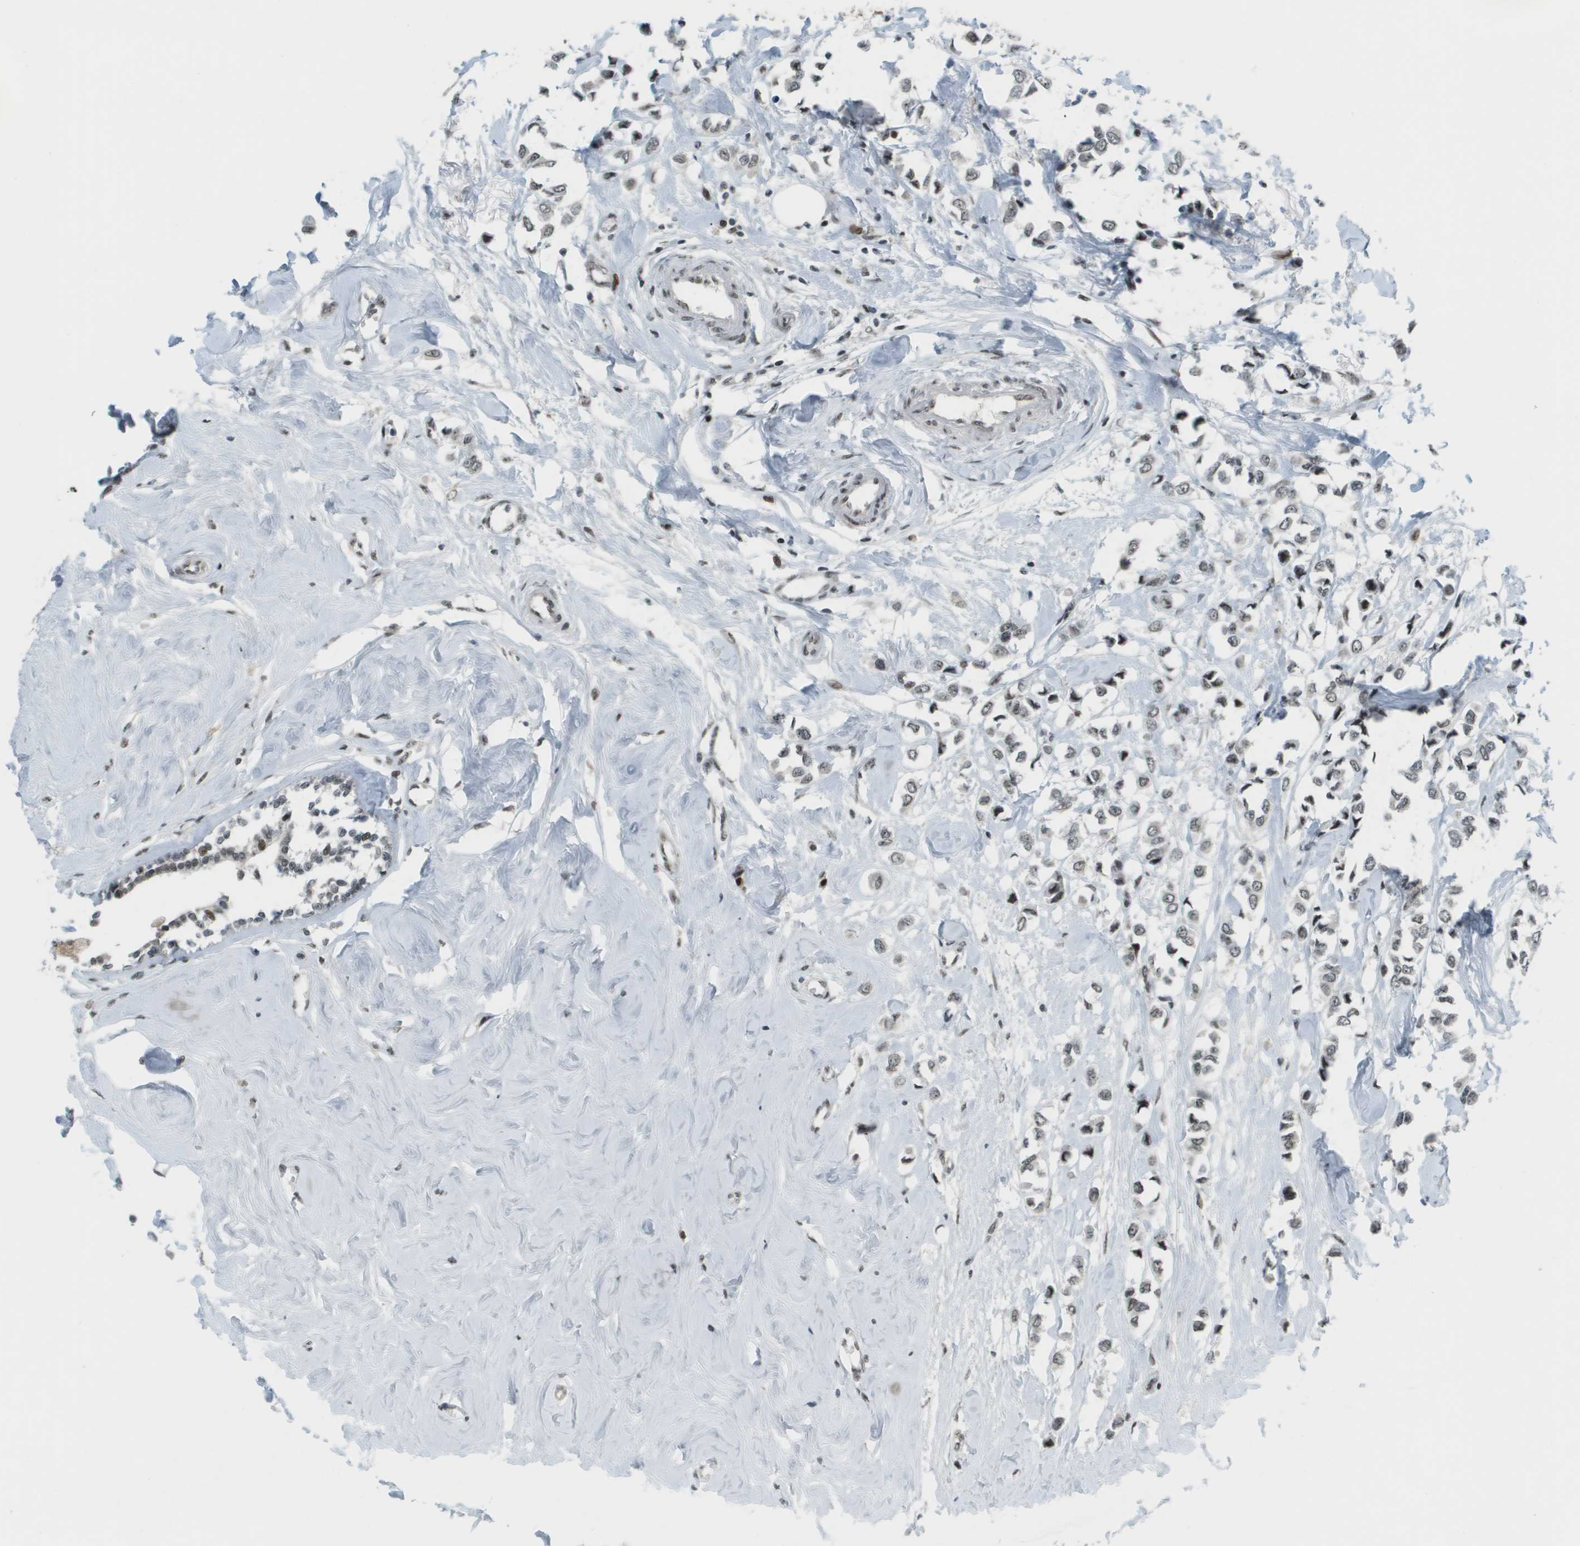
{"staining": {"intensity": "weak", "quantity": "25%-75%", "location": "nuclear"}, "tissue": "breast cancer", "cell_type": "Tumor cells", "image_type": "cancer", "snomed": [{"axis": "morphology", "description": "Lobular carcinoma"}, {"axis": "topography", "description": "Breast"}], "caption": "Breast cancer (lobular carcinoma) stained for a protein (brown) demonstrates weak nuclear positive staining in about 25%-75% of tumor cells.", "gene": "IRF7", "patient": {"sex": "female", "age": 51}}